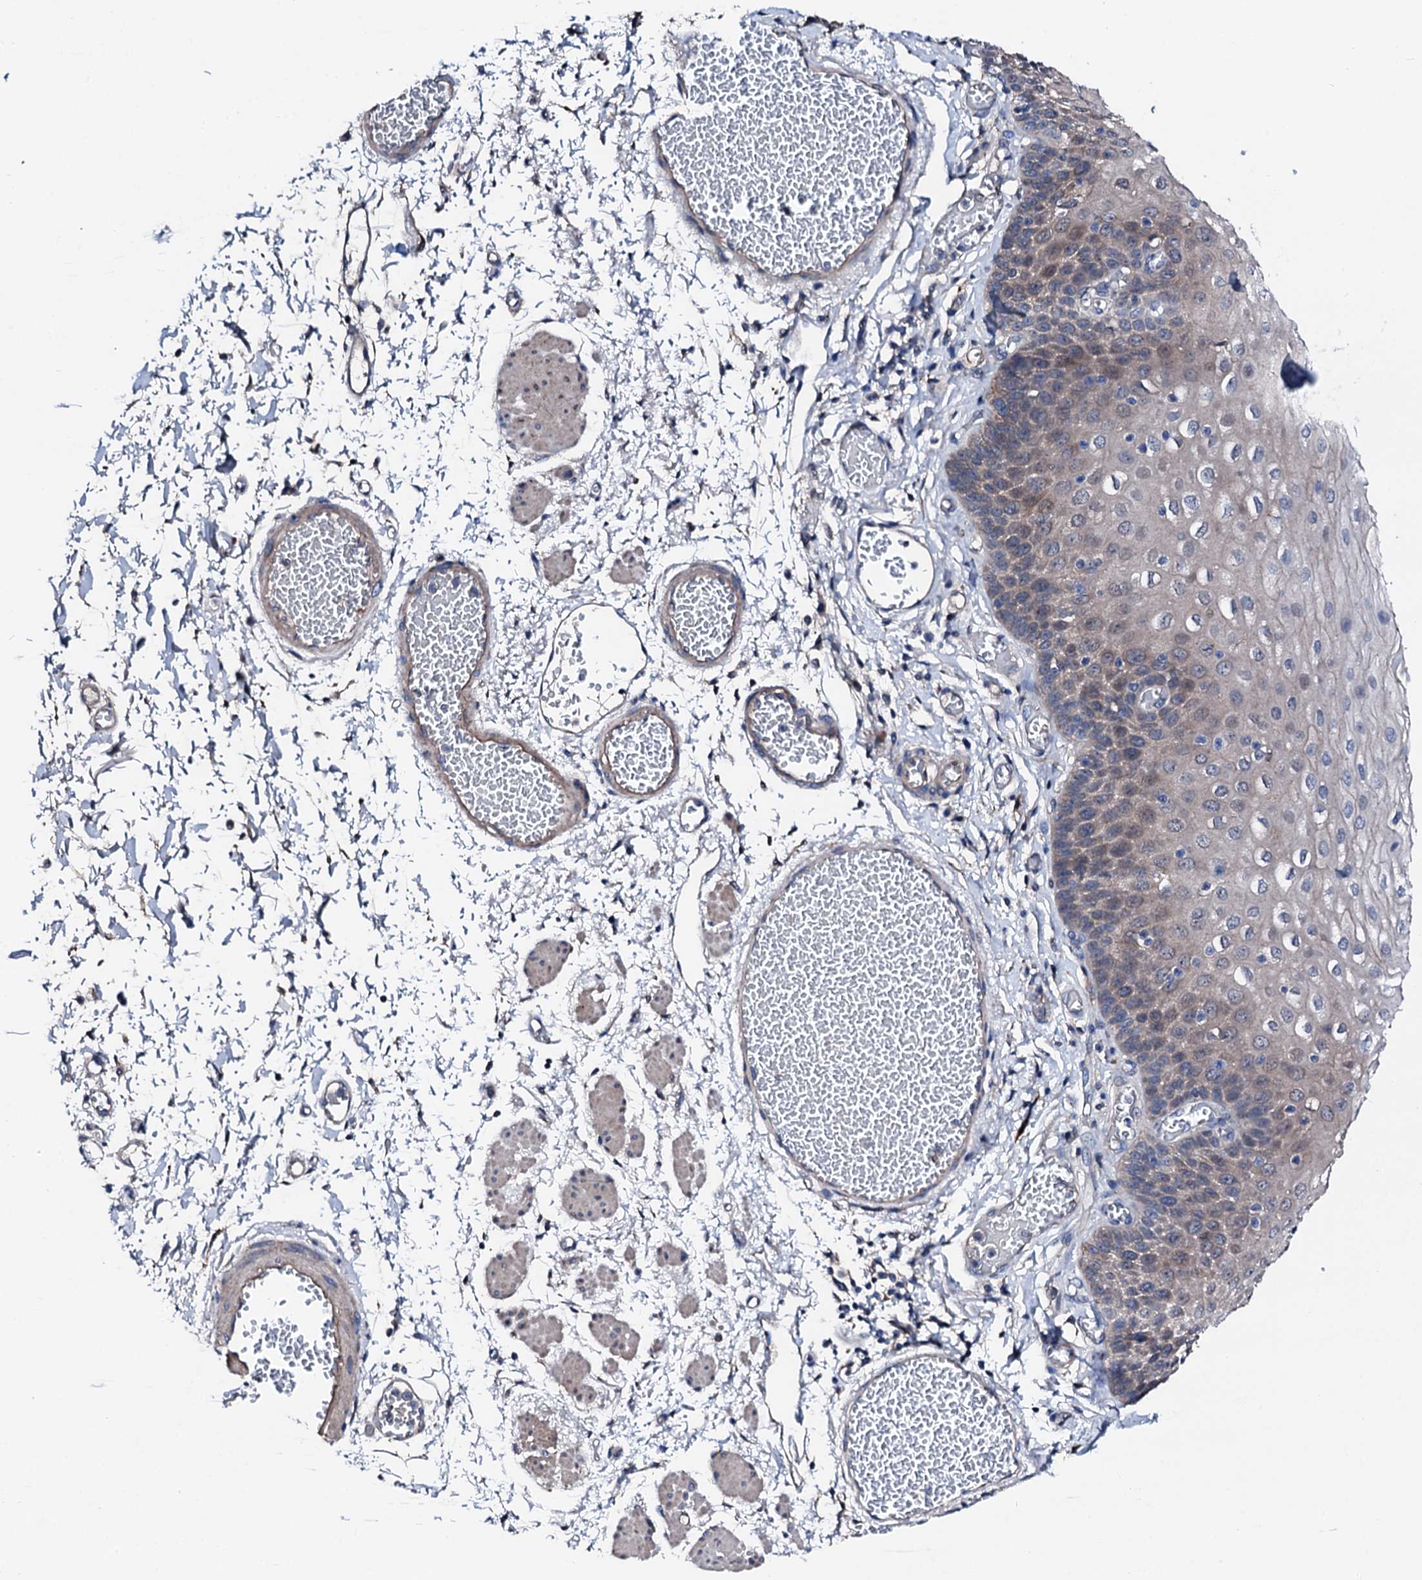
{"staining": {"intensity": "moderate", "quantity": "25%-75%", "location": "cytoplasmic/membranous"}, "tissue": "esophagus", "cell_type": "Squamous epithelial cells", "image_type": "normal", "snomed": [{"axis": "morphology", "description": "Normal tissue, NOS"}, {"axis": "topography", "description": "Esophagus"}], "caption": "Approximately 25%-75% of squamous epithelial cells in unremarkable esophagus display moderate cytoplasmic/membranous protein staining as visualized by brown immunohistochemical staining.", "gene": "TRAFD1", "patient": {"sex": "male", "age": 81}}